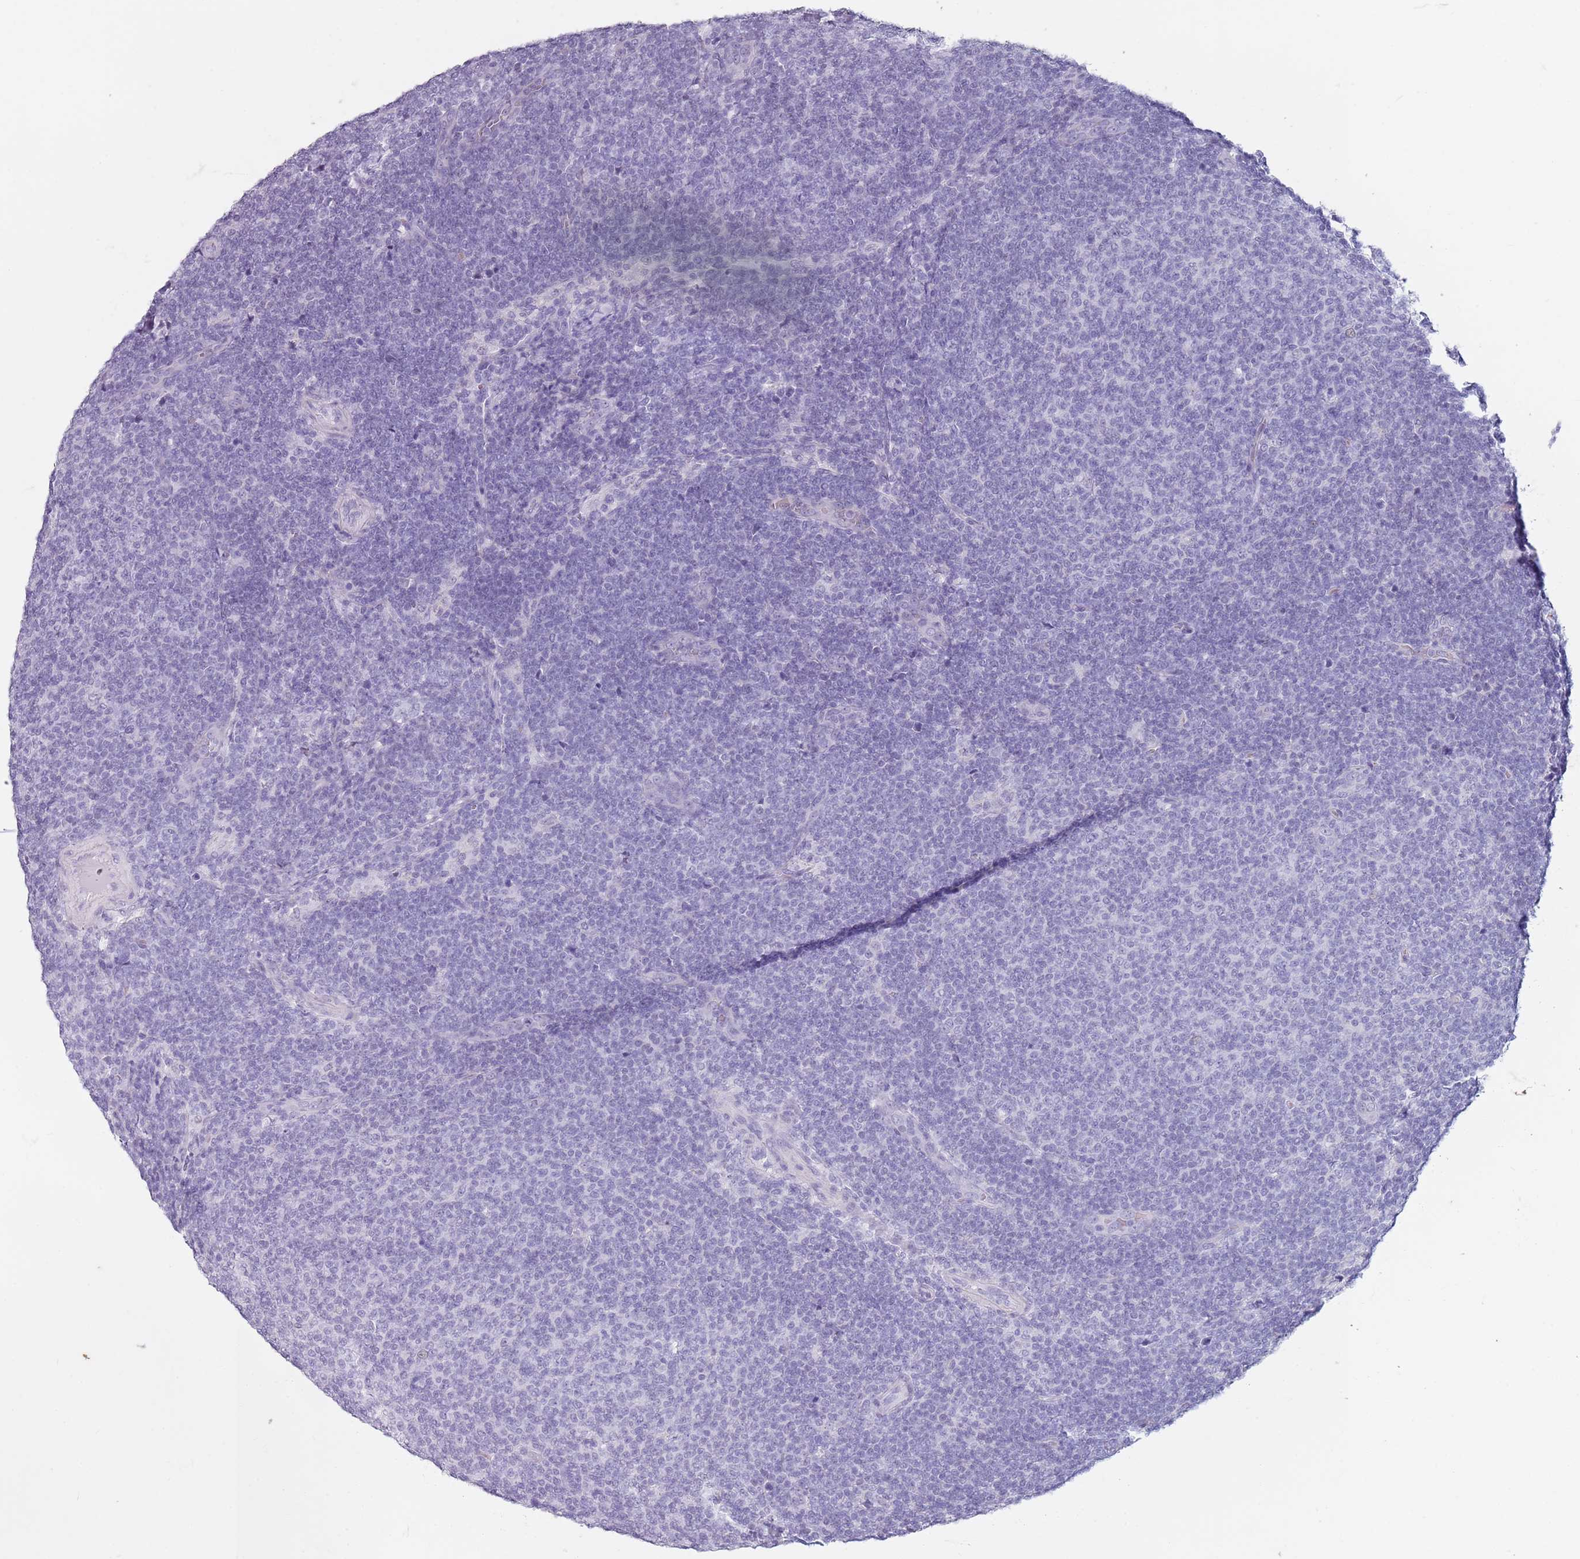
{"staining": {"intensity": "negative", "quantity": "none", "location": "none"}, "tissue": "lymphoma", "cell_type": "Tumor cells", "image_type": "cancer", "snomed": [{"axis": "morphology", "description": "Malignant lymphoma, non-Hodgkin's type, Low grade"}, {"axis": "topography", "description": "Lymph node"}], "caption": "DAB immunohistochemical staining of malignant lymphoma, non-Hodgkin's type (low-grade) reveals no significant expression in tumor cells.", "gene": "SPESP1", "patient": {"sex": "male", "age": 66}}